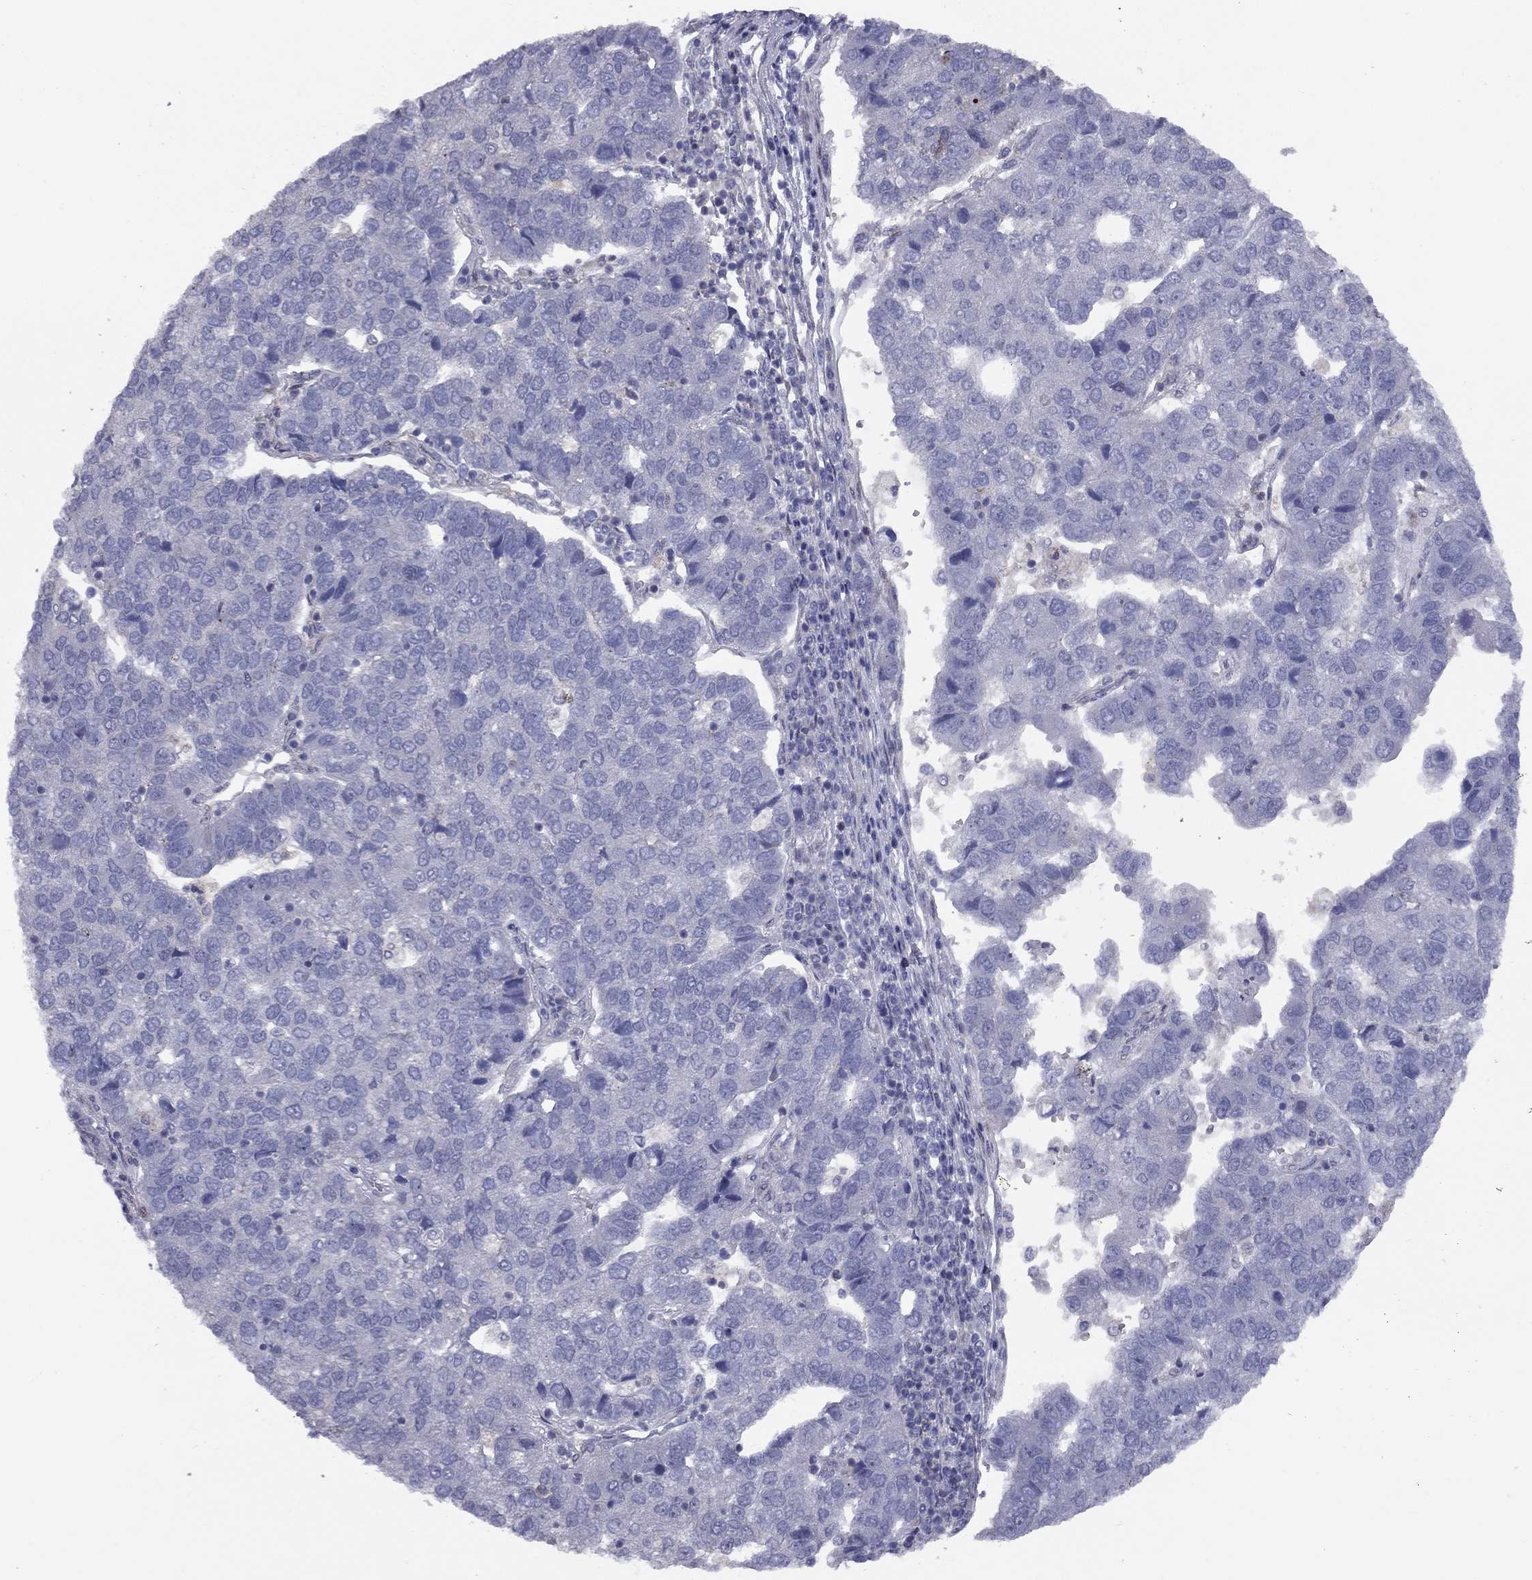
{"staining": {"intensity": "negative", "quantity": "none", "location": "none"}, "tissue": "pancreatic cancer", "cell_type": "Tumor cells", "image_type": "cancer", "snomed": [{"axis": "morphology", "description": "Adenocarcinoma, NOS"}, {"axis": "topography", "description": "Pancreas"}], "caption": "Histopathology image shows no significant protein staining in tumor cells of adenocarcinoma (pancreatic).", "gene": "DUSP7", "patient": {"sex": "female", "age": 61}}